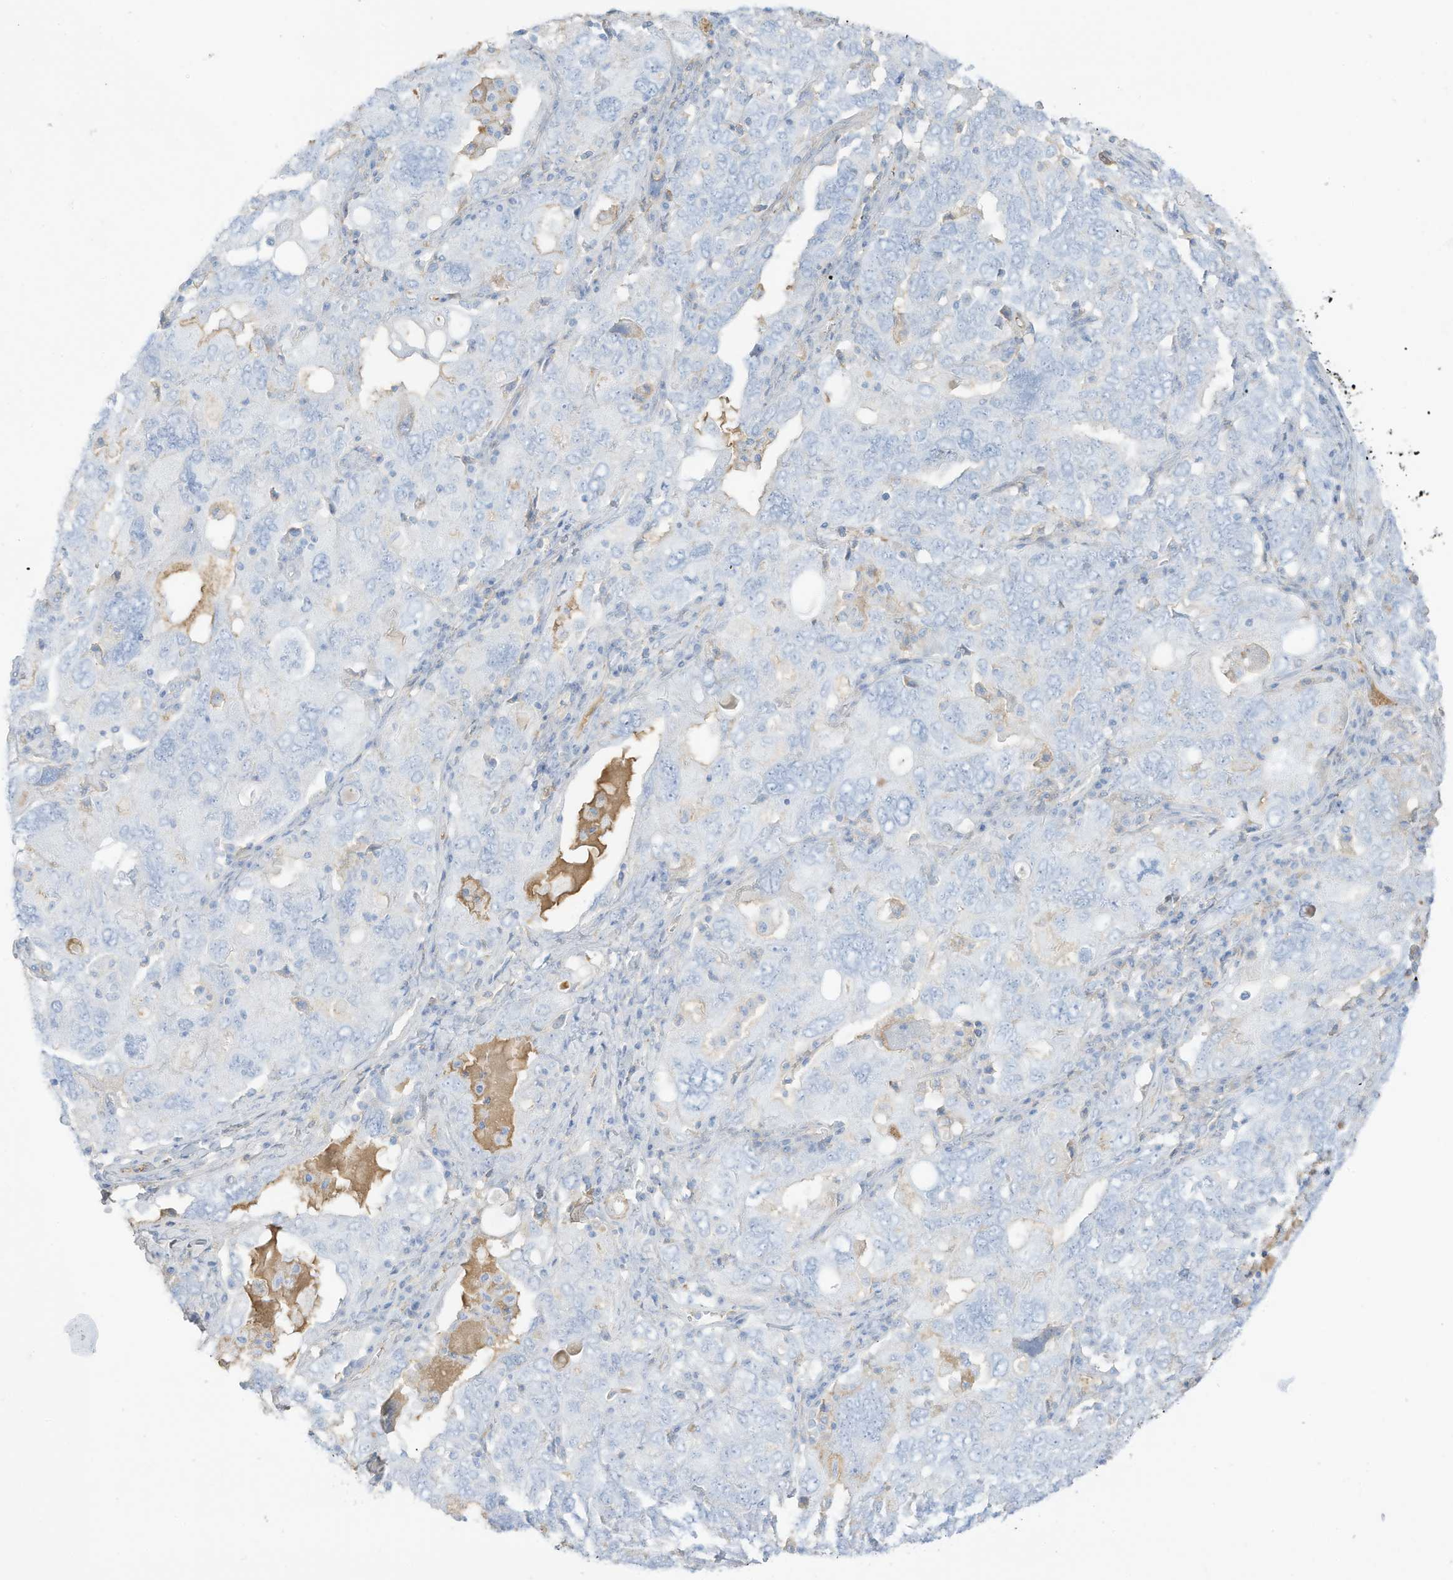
{"staining": {"intensity": "negative", "quantity": "none", "location": "none"}, "tissue": "ovarian cancer", "cell_type": "Tumor cells", "image_type": "cancer", "snomed": [{"axis": "morphology", "description": "Carcinoma, endometroid"}, {"axis": "topography", "description": "Ovary"}], "caption": "Tumor cells are negative for protein expression in human ovarian endometroid carcinoma.", "gene": "HSD17B13", "patient": {"sex": "female", "age": 62}}